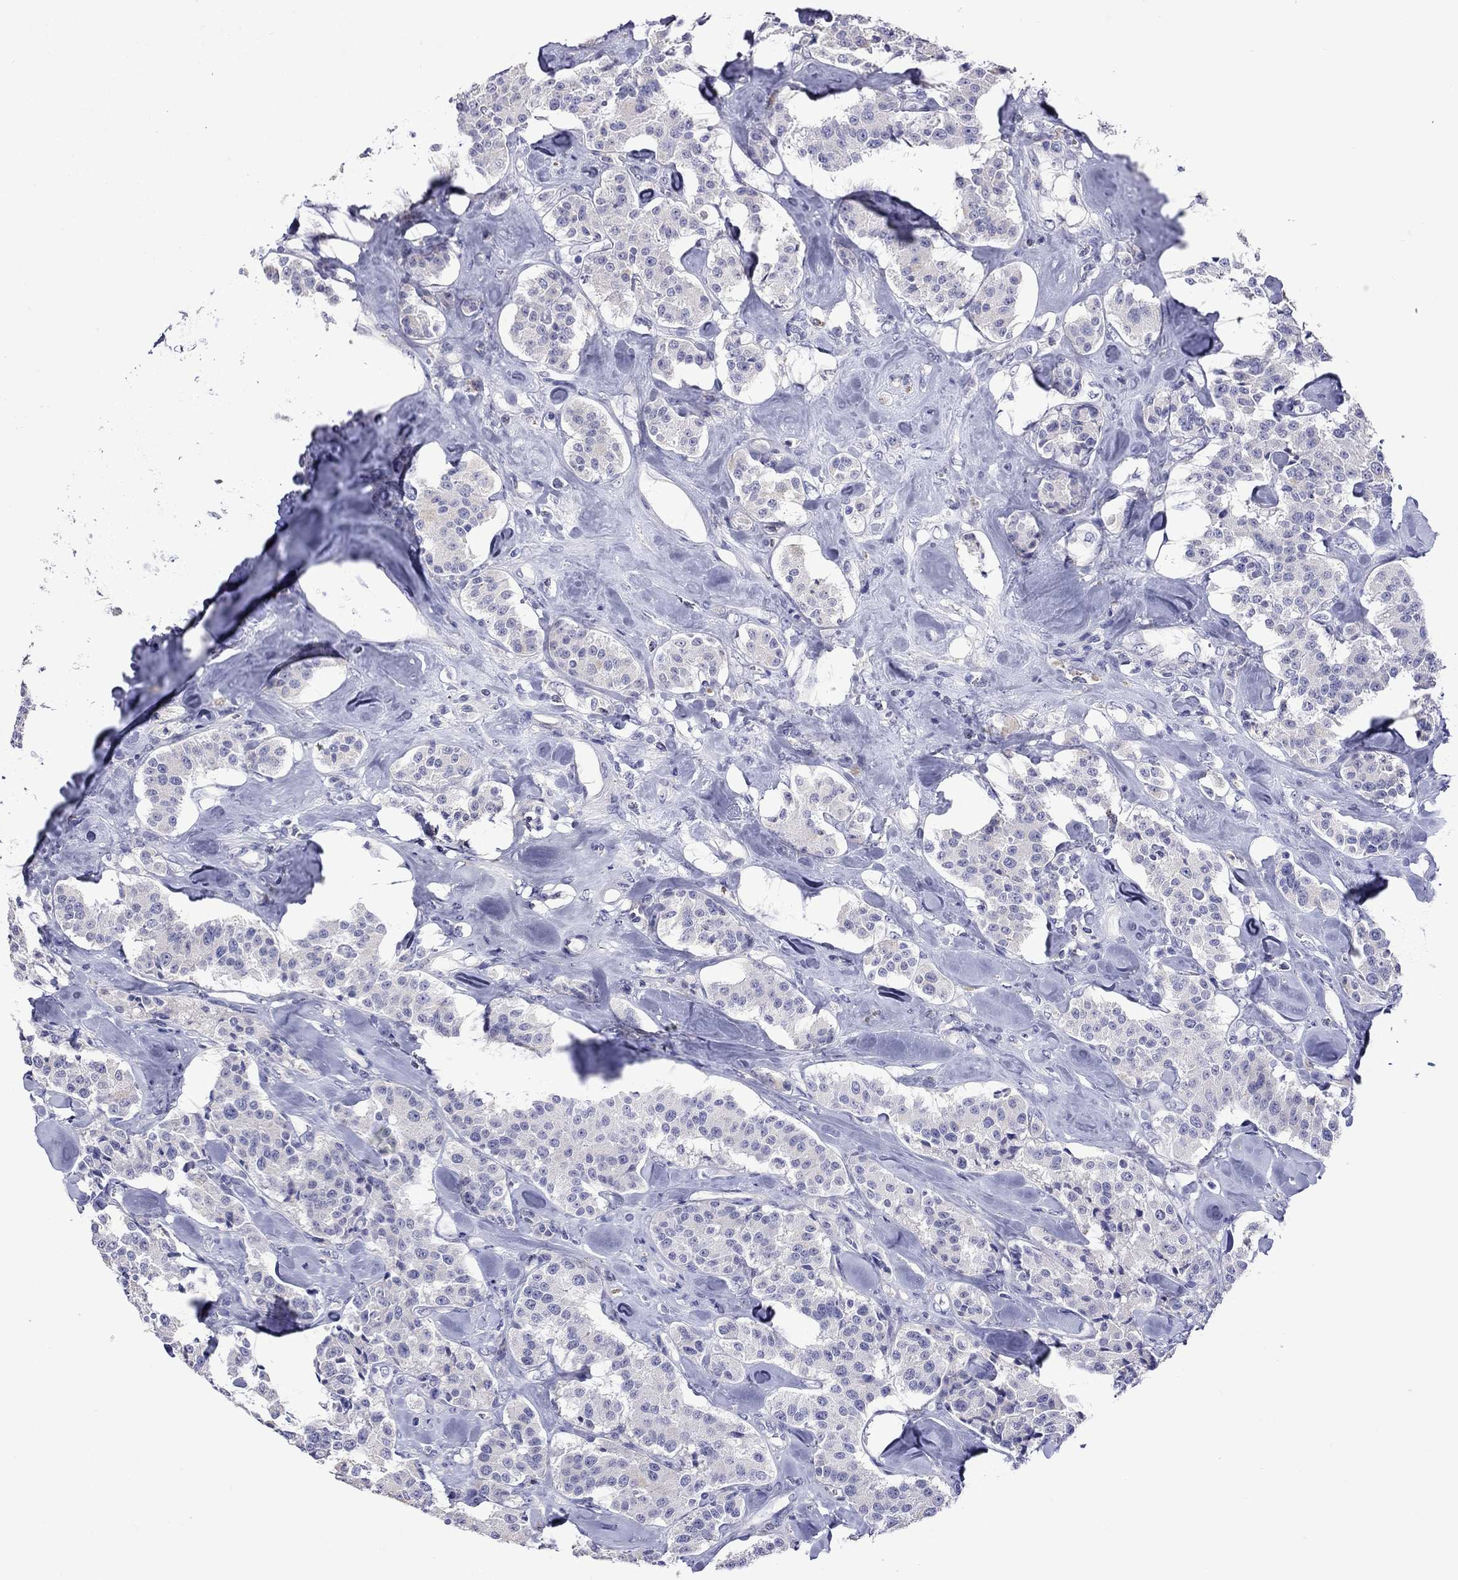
{"staining": {"intensity": "negative", "quantity": "none", "location": "none"}, "tissue": "carcinoid", "cell_type": "Tumor cells", "image_type": "cancer", "snomed": [{"axis": "morphology", "description": "Carcinoid, malignant, NOS"}, {"axis": "topography", "description": "Pancreas"}], "caption": "Immunohistochemistry of carcinoid shows no expression in tumor cells.", "gene": "STAR", "patient": {"sex": "male", "age": 41}}